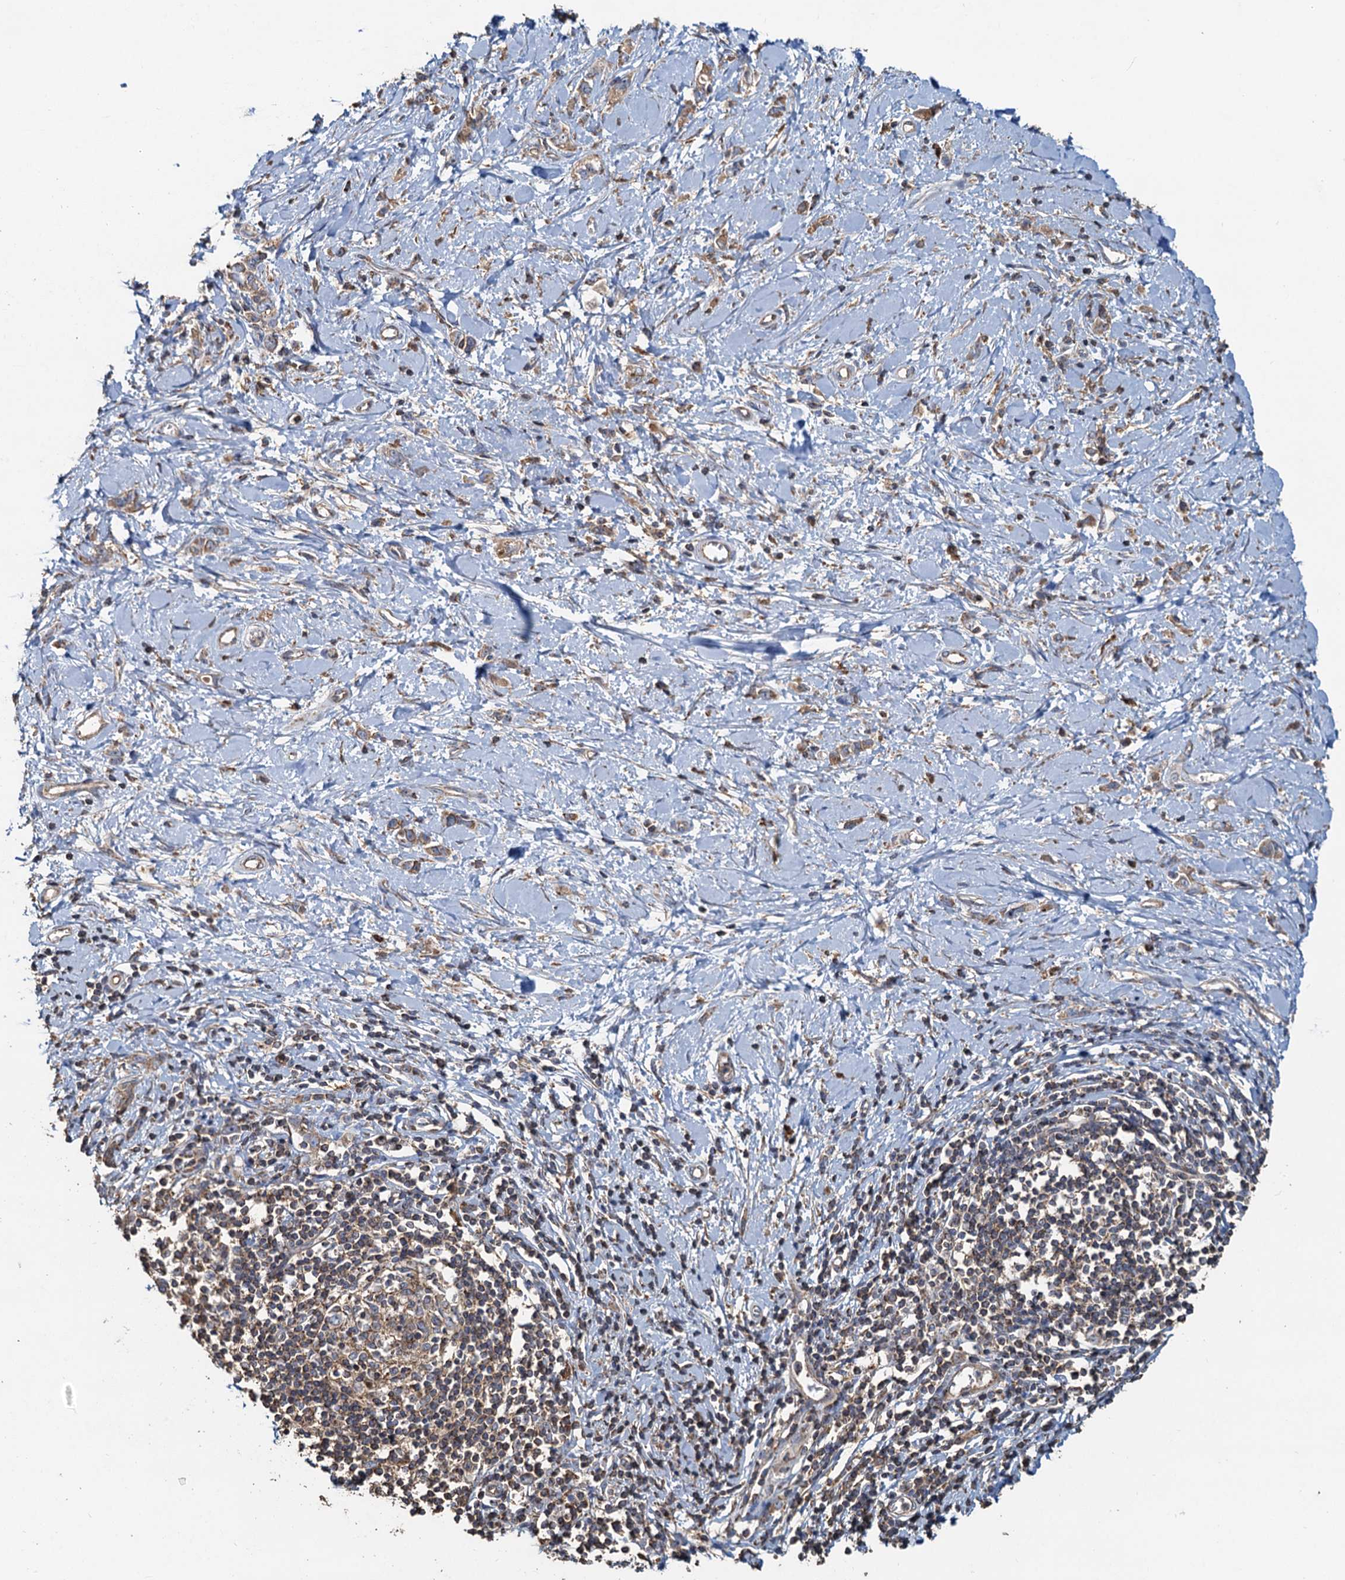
{"staining": {"intensity": "moderate", "quantity": ">75%", "location": "cytoplasmic/membranous"}, "tissue": "stomach cancer", "cell_type": "Tumor cells", "image_type": "cancer", "snomed": [{"axis": "morphology", "description": "Adenocarcinoma, NOS"}, {"axis": "topography", "description": "Stomach"}], "caption": "Tumor cells reveal medium levels of moderate cytoplasmic/membranous positivity in approximately >75% of cells in stomach adenocarcinoma.", "gene": "SDS", "patient": {"sex": "female", "age": 76}}